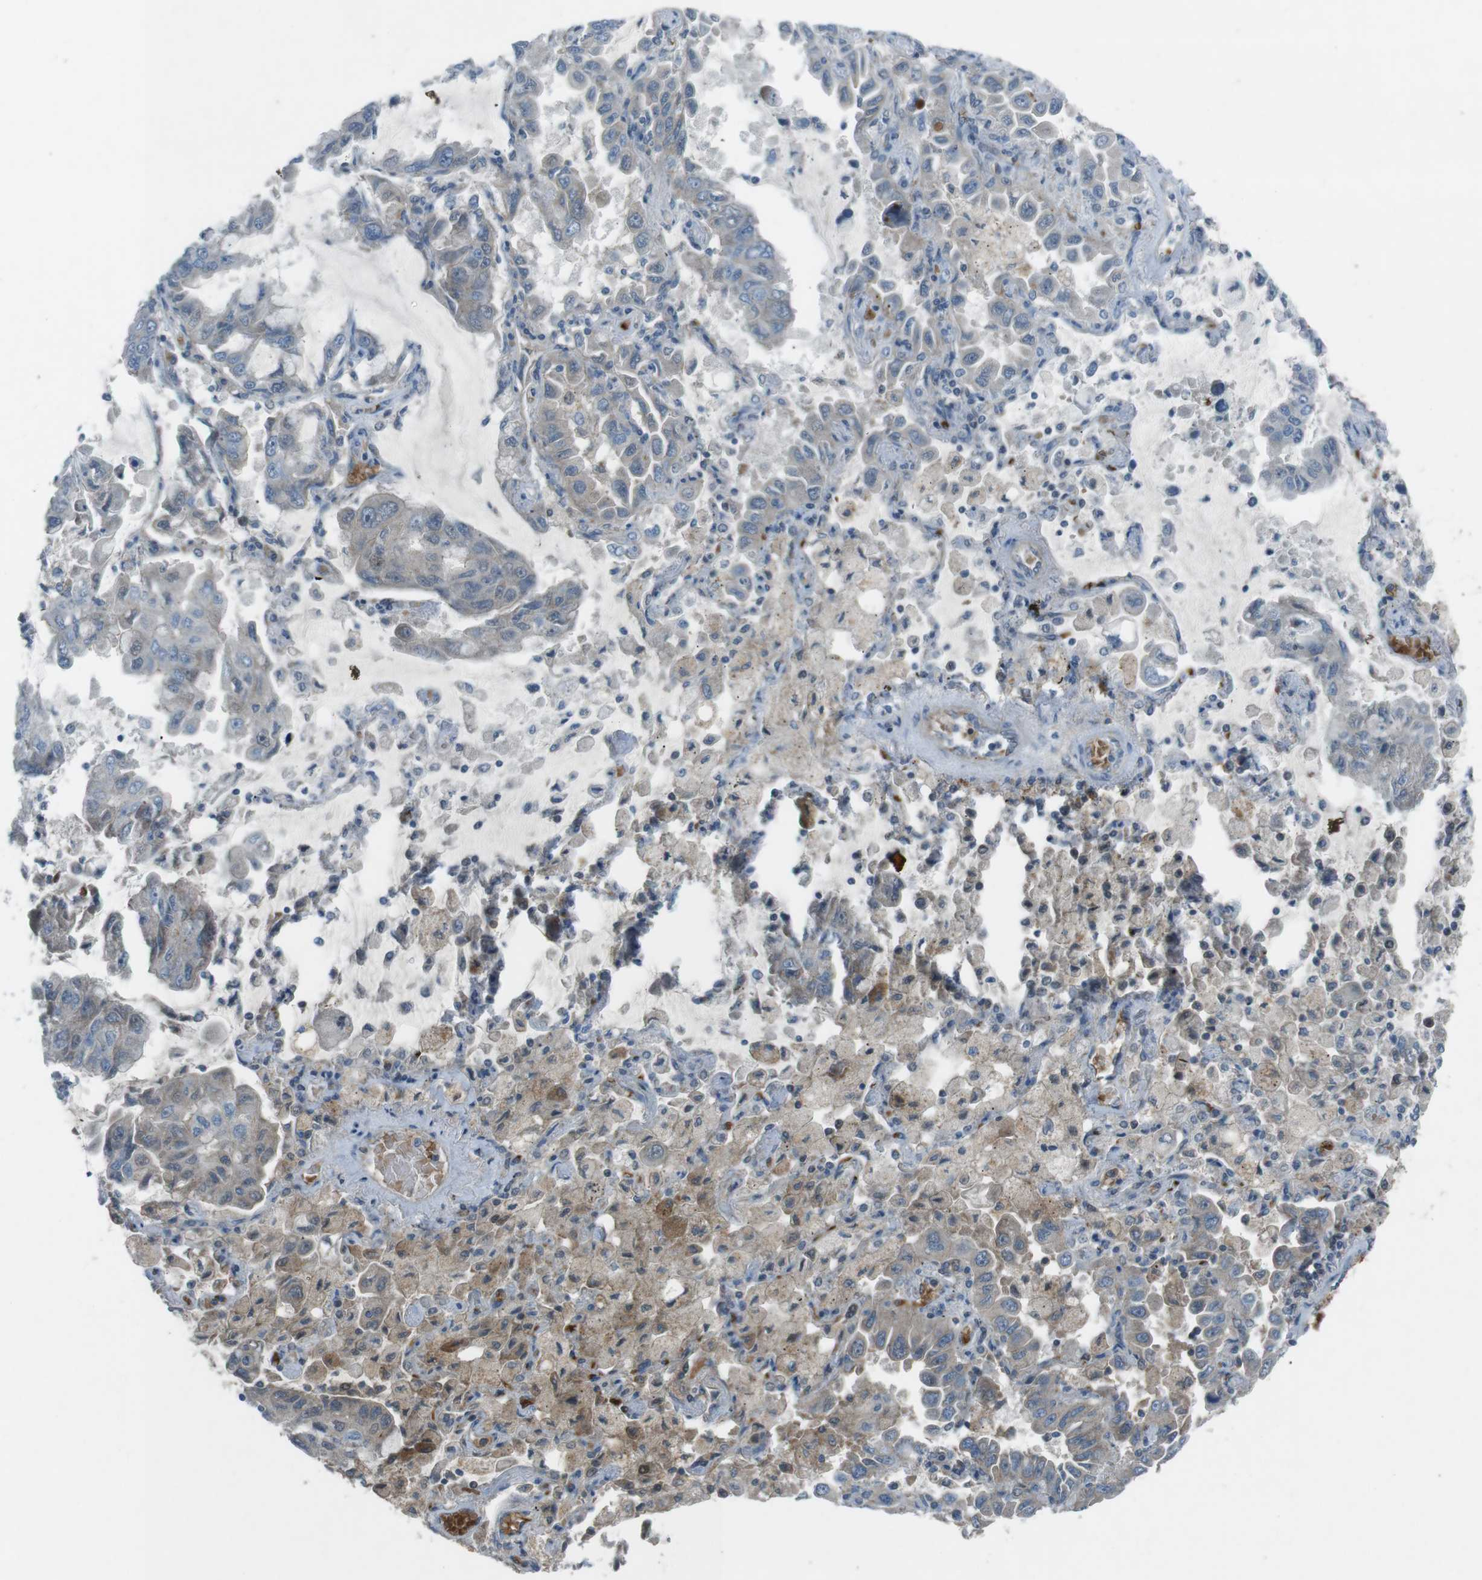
{"staining": {"intensity": "negative", "quantity": "none", "location": "none"}, "tissue": "lung cancer", "cell_type": "Tumor cells", "image_type": "cancer", "snomed": [{"axis": "morphology", "description": "Adenocarcinoma, NOS"}, {"axis": "topography", "description": "Lung"}], "caption": "Protein analysis of lung cancer demonstrates no significant positivity in tumor cells.", "gene": "SPTA1", "patient": {"sex": "male", "age": 64}}